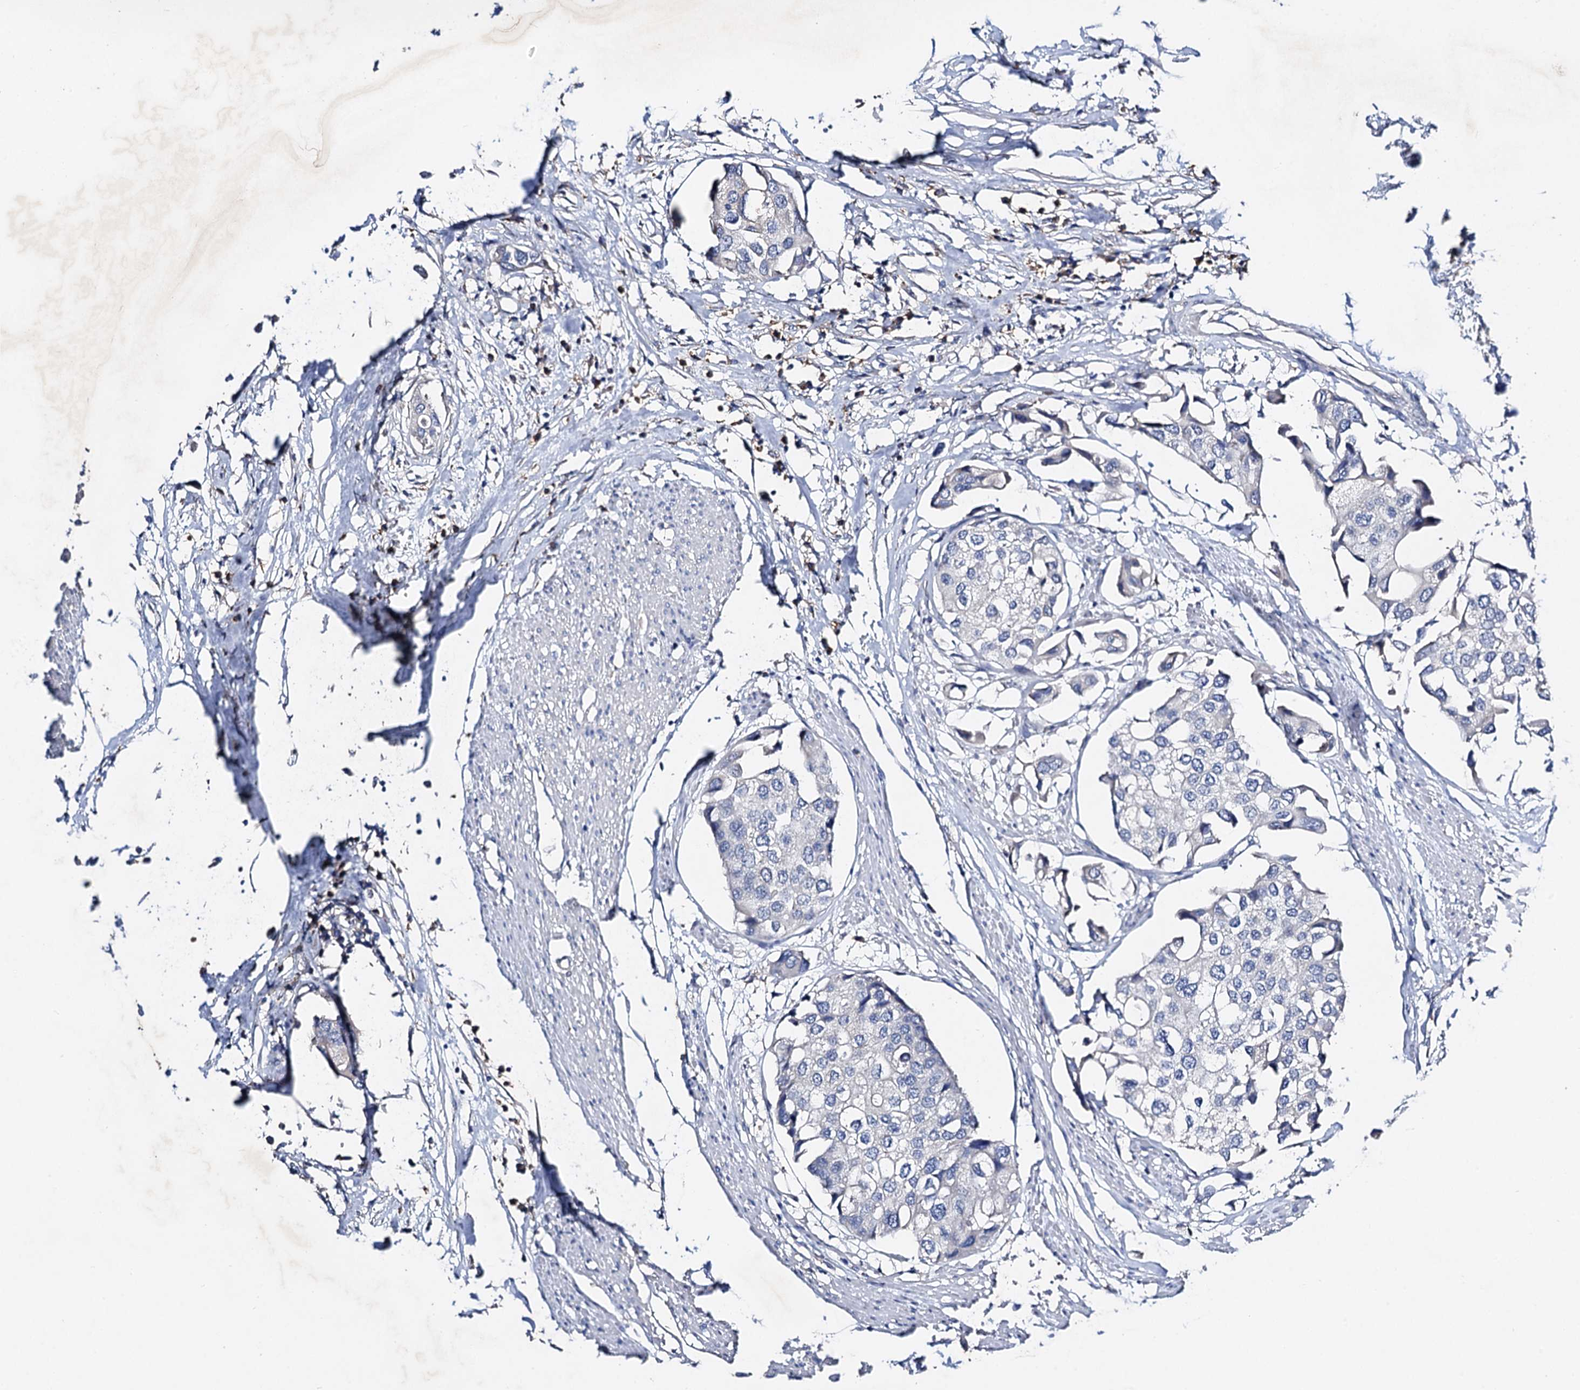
{"staining": {"intensity": "negative", "quantity": "none", "location": "none"}, "tissue": "urothelial cancer", "cell_type": "Tumor cells", "image_type": "cancer", "snomed": [{"axis": "morphology", "description": "Urothelial carcinoma, High grade"}, {"axis": "topography", "description": "Urinary bladder"}], "caption": "Human urothelial carcinoma (high-grade) stained for a protein using immunohistochemistry (IHC) demonstrates no staining in tumor cells.", "gene": "HVCN1", "patient": {"sex": "male", "age": 64}}